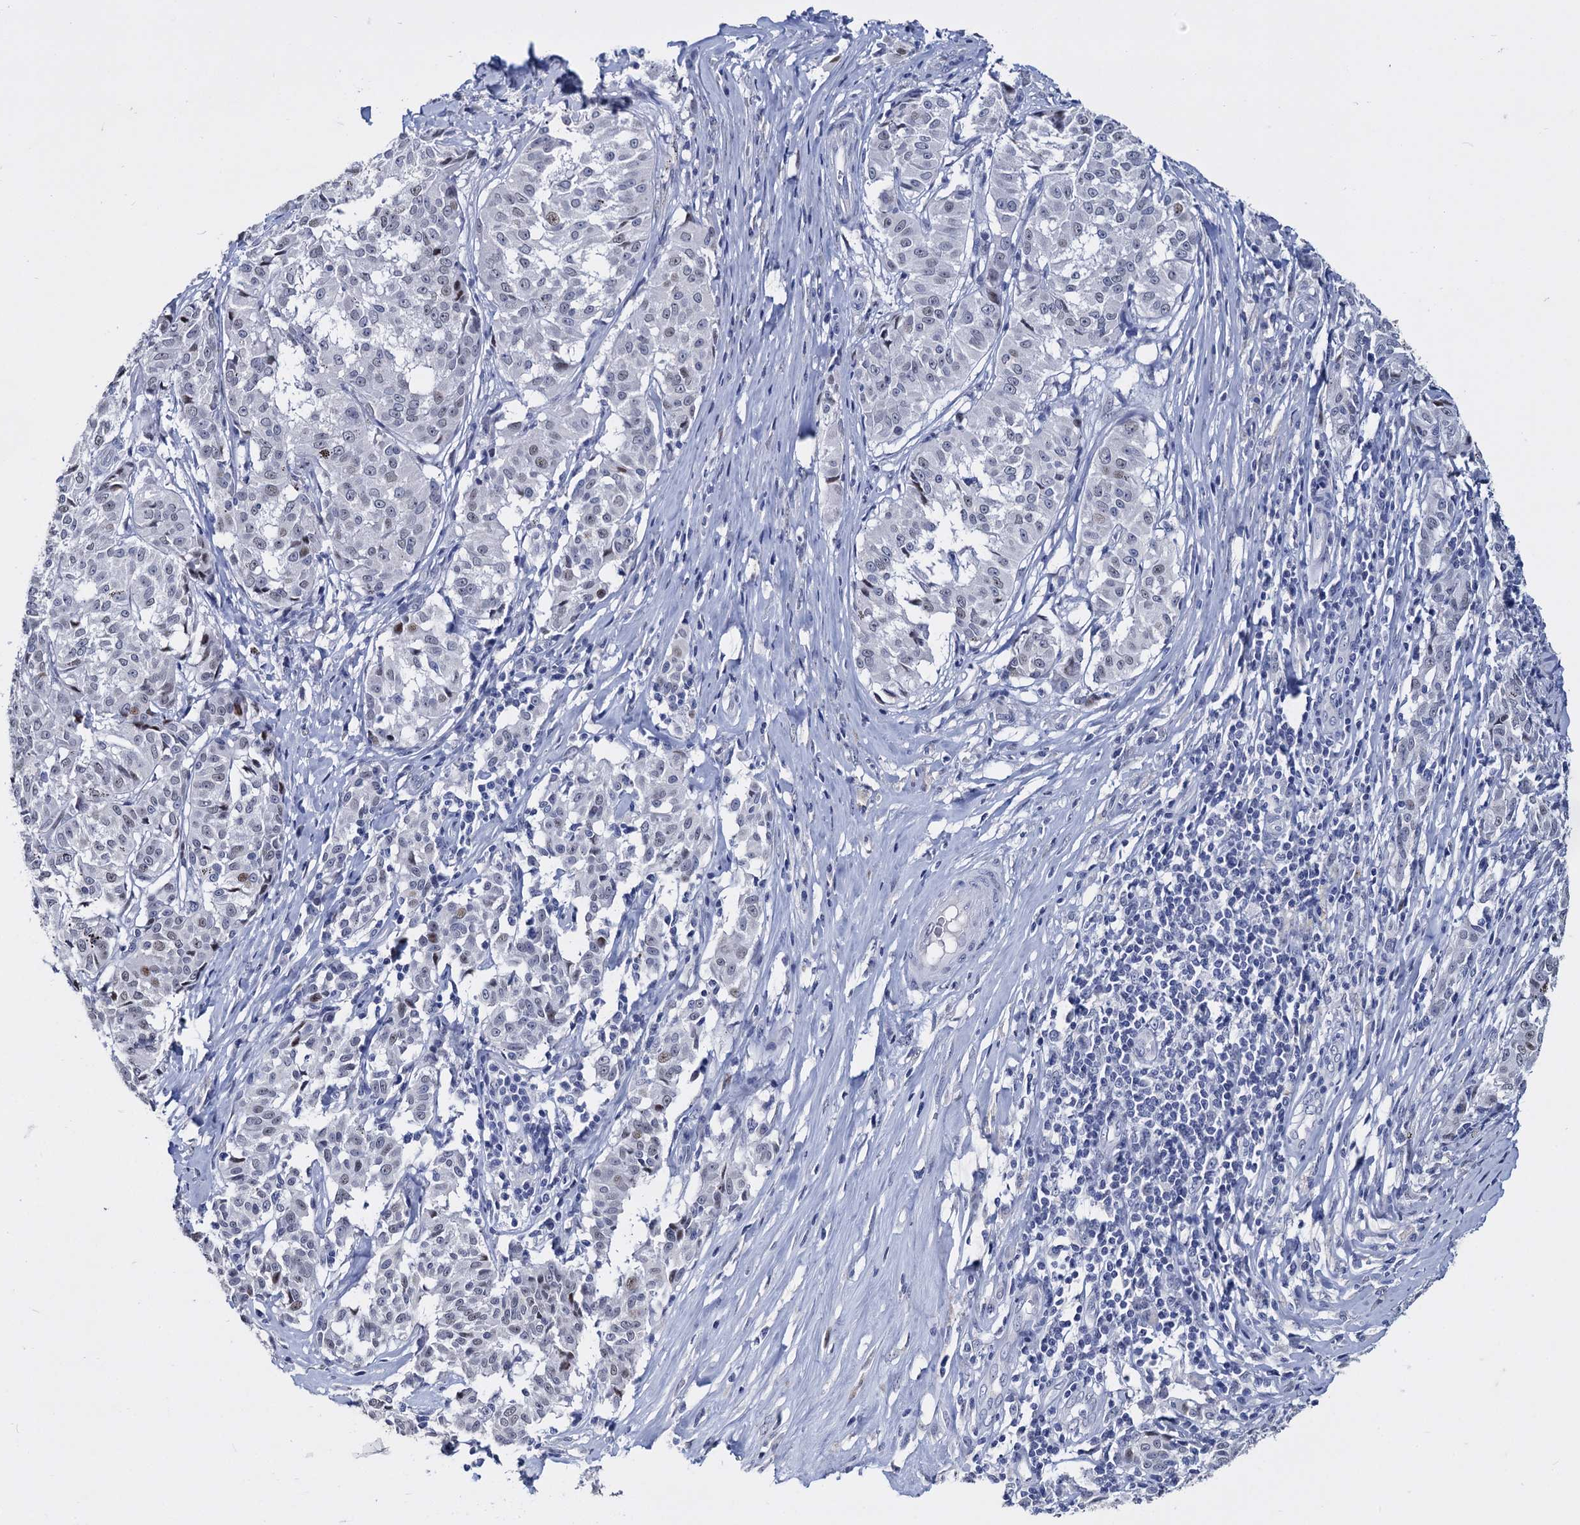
{"staining": {"intensity": "moderate", "quantity": "<25%", "location": "nuclear"}, "tissue": "melanoma", "cell_type": "Tumor cells", "image_type": "cancer", "snomed": [{"axis": "morphology", "description": "Malignant melanoma, NOS"}, {"axis": "topography", "description": "Skin"}], "caption": "This micrograph exhibits immunohistochemistry staining of human melanoma, with low moderate nuclear positivity in approximately <25% of tumor cells.", "gene": "MAGEA4", "patient": {"sex": "female", "age": 72}}